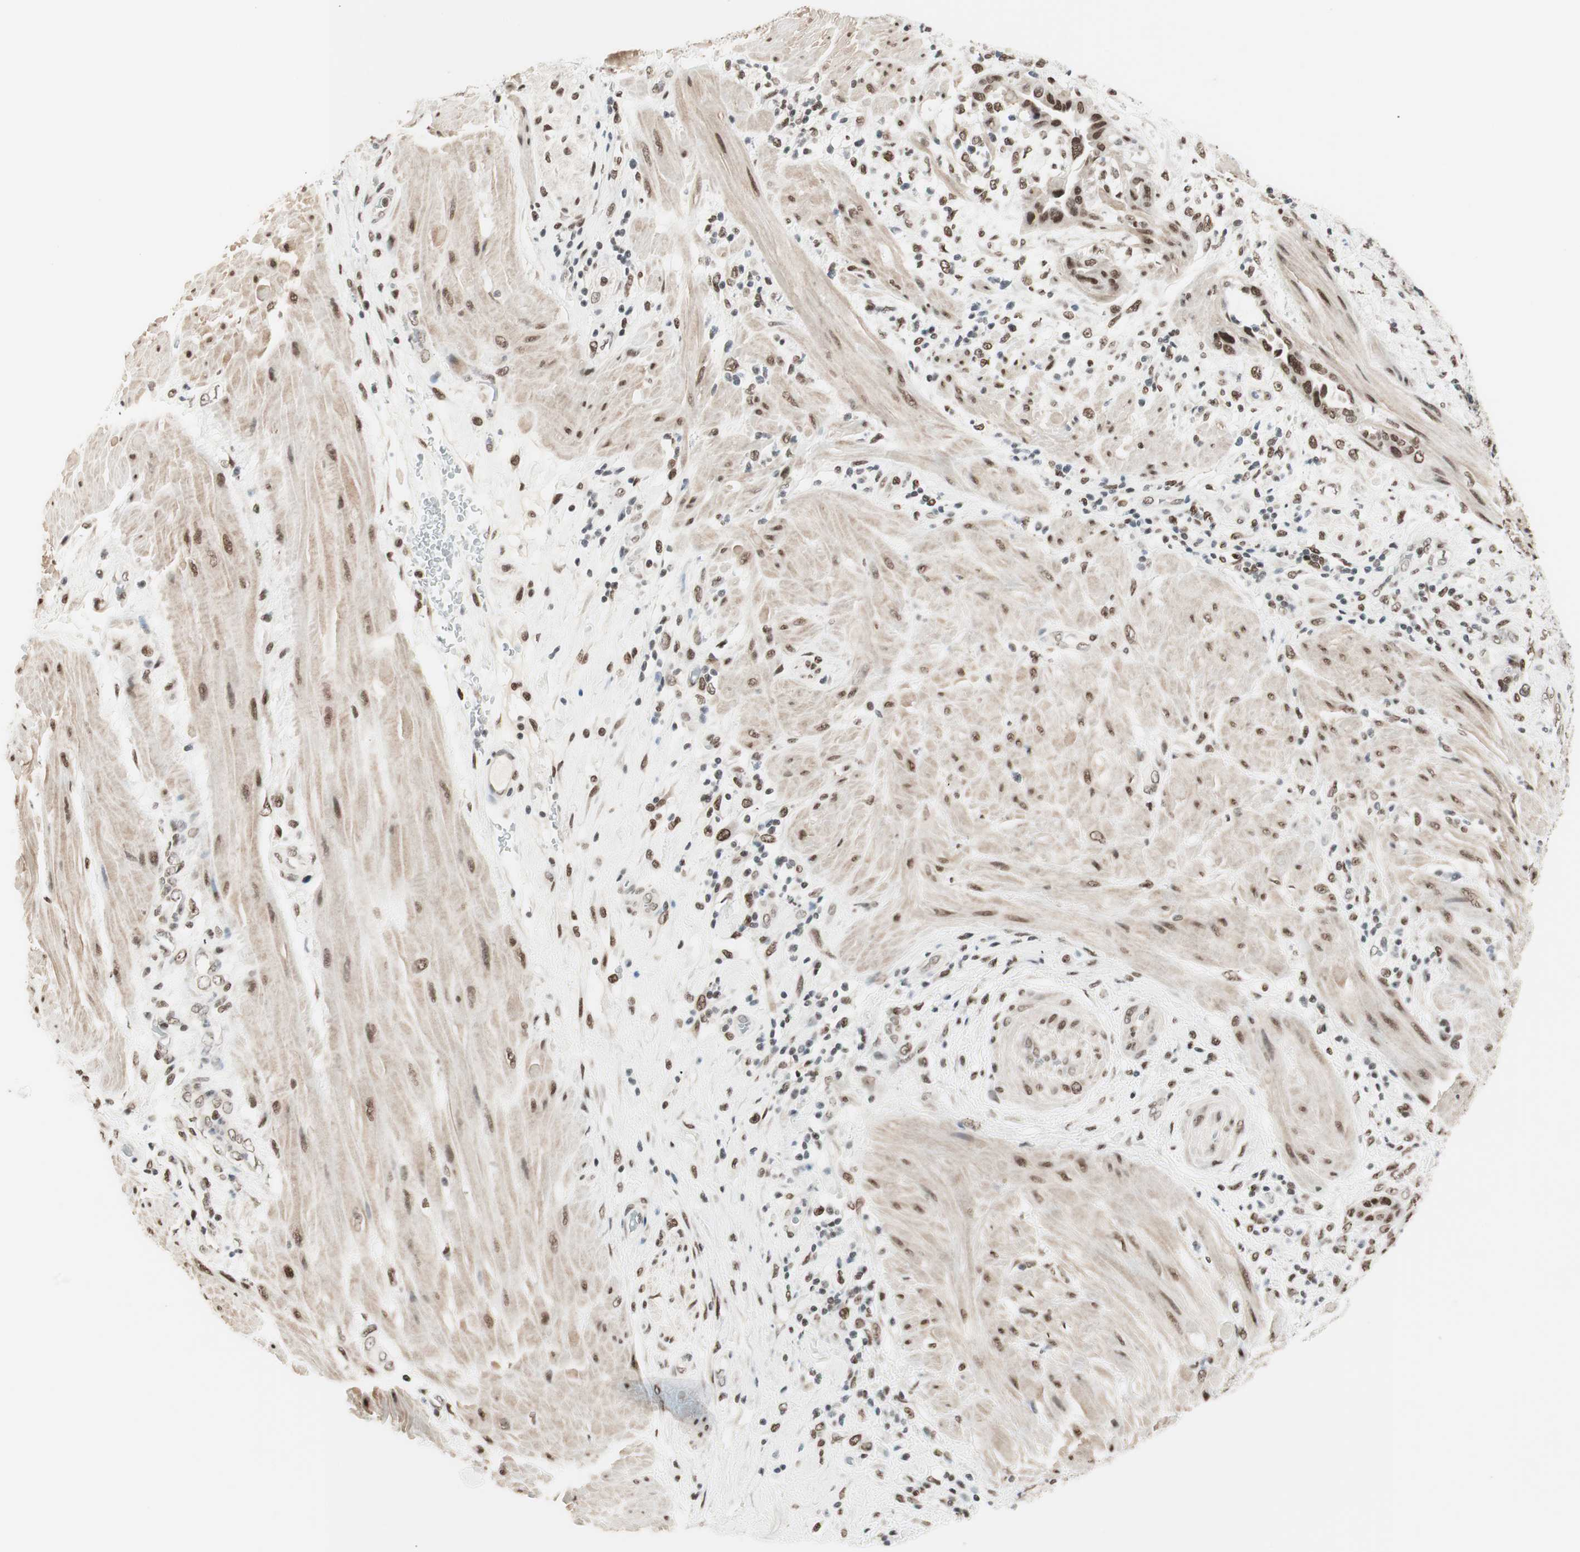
{"staining": {"intensity": "strong", "quantity": ">75%", "location": "nuclear"}, "tissue": "pancreatic cancer", "cell_type": "Tumor cells", "image_type": "cancer", "snomed": [{"axis": "morphology", "description": "Adenocarcinoma, NOS"}, {"axis": "topography", "description": "Pancreas"}], "caption": "Immunohistochemistry (IHC) of human pancreatic adenocarcinoma displays high levels of strong nuclear positivity in approximately >75% of tumor cells.", "gene": "SMARCE1", "patient": {"sex": "female", "age": 64}}